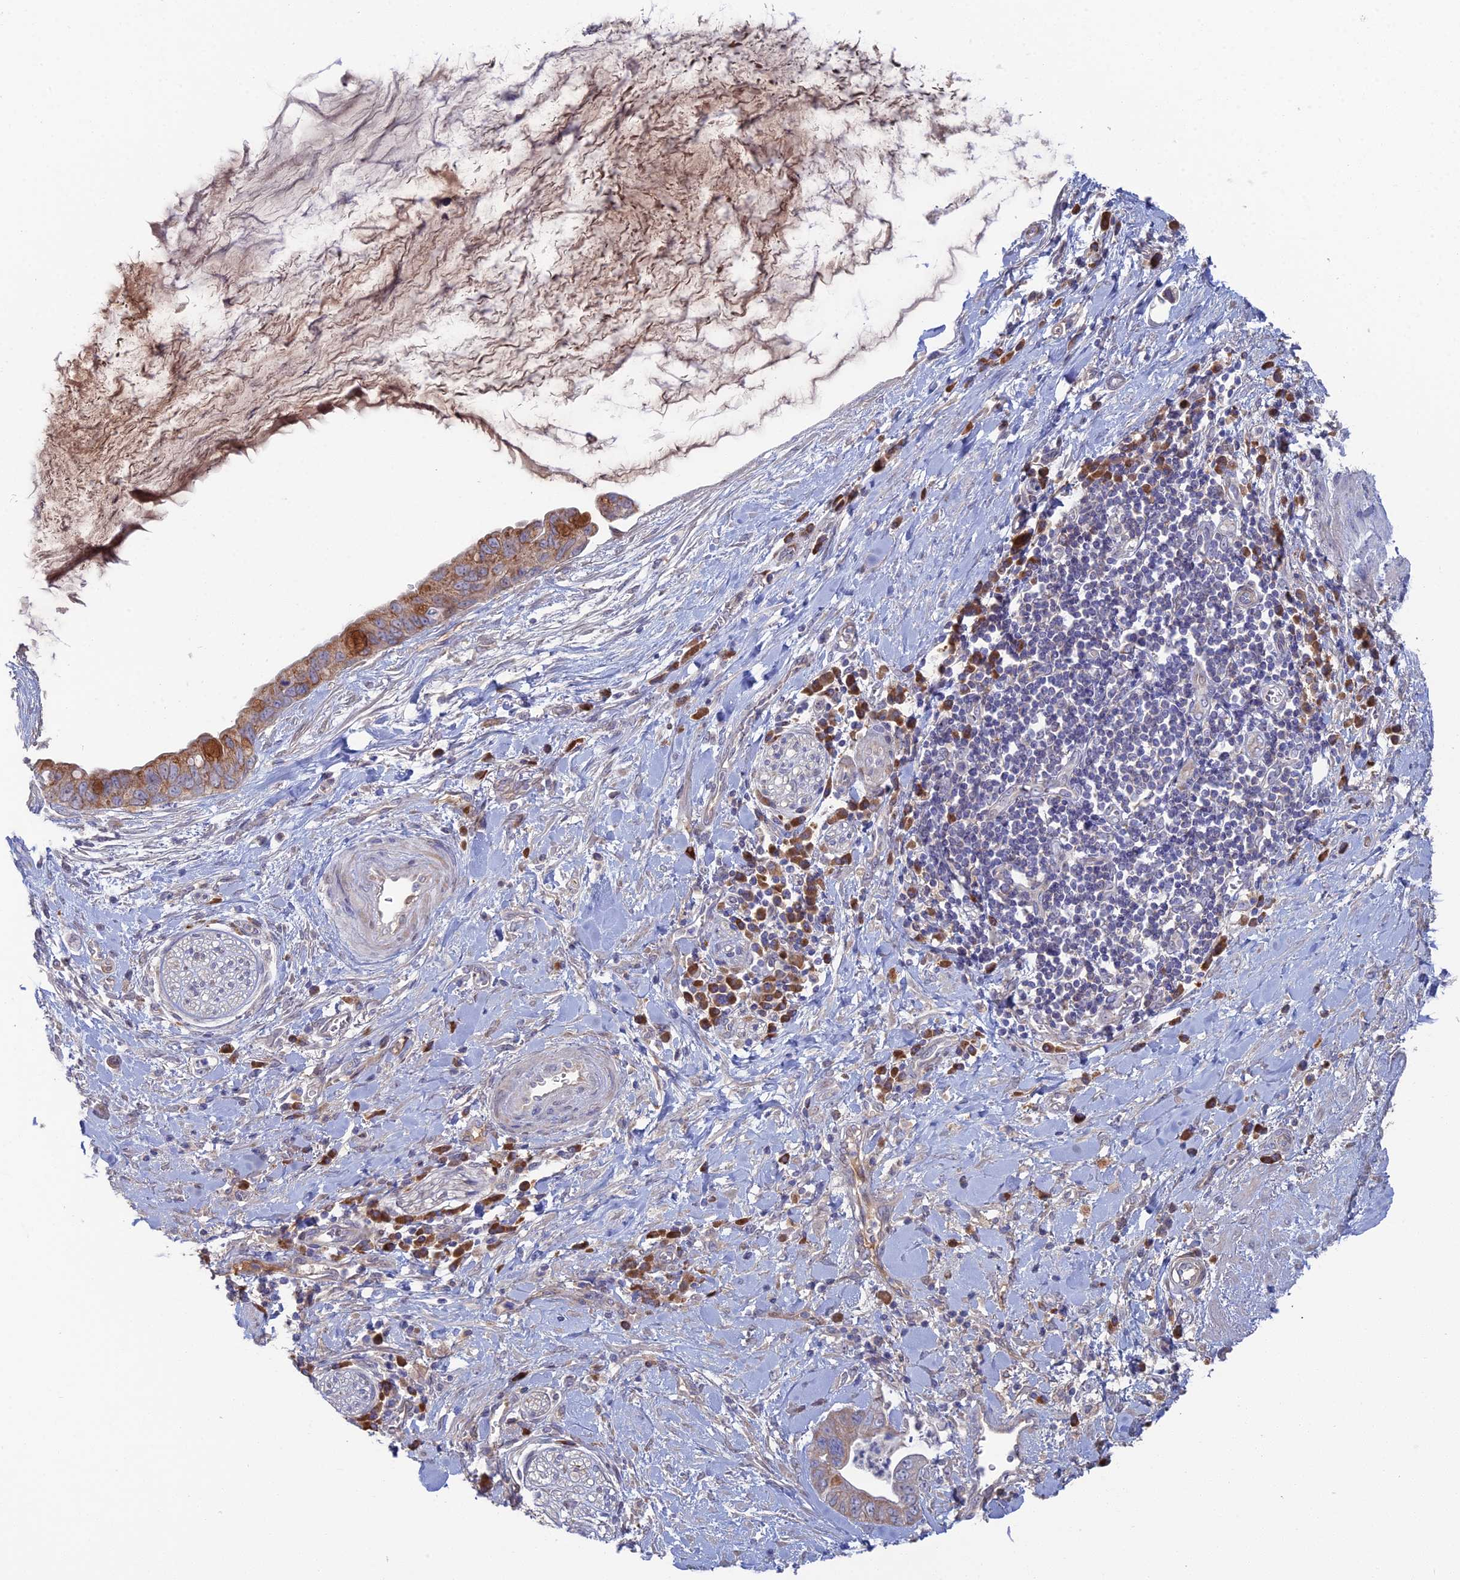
{"staining": {"intensity": "moderate", "quantity": ">75%", "location": "cytoplasmic/membranous"}, "tissue": "pancreatic cancer", "cell_type": "Tumor cells", "image_type": "cancer", "snomed": [{"axis": "morphology", "description": "Adenocarcinoma, NOS"}, {"axis": "topography", "description": "Pancreas"}], "caption": "High-power microscopy captured an immunohistochemistry (IHC) image of pancreatic cancer, revealing moderate cytoplasmic/membranous staining in approximately >75% of tumor cells. (DAB (3,3'-diaminobenzidine) IHC, brown staining for protein, blue staining for nuclei).", "gene": "ARL16", "patient": {"sex": "male", "age": 75}}